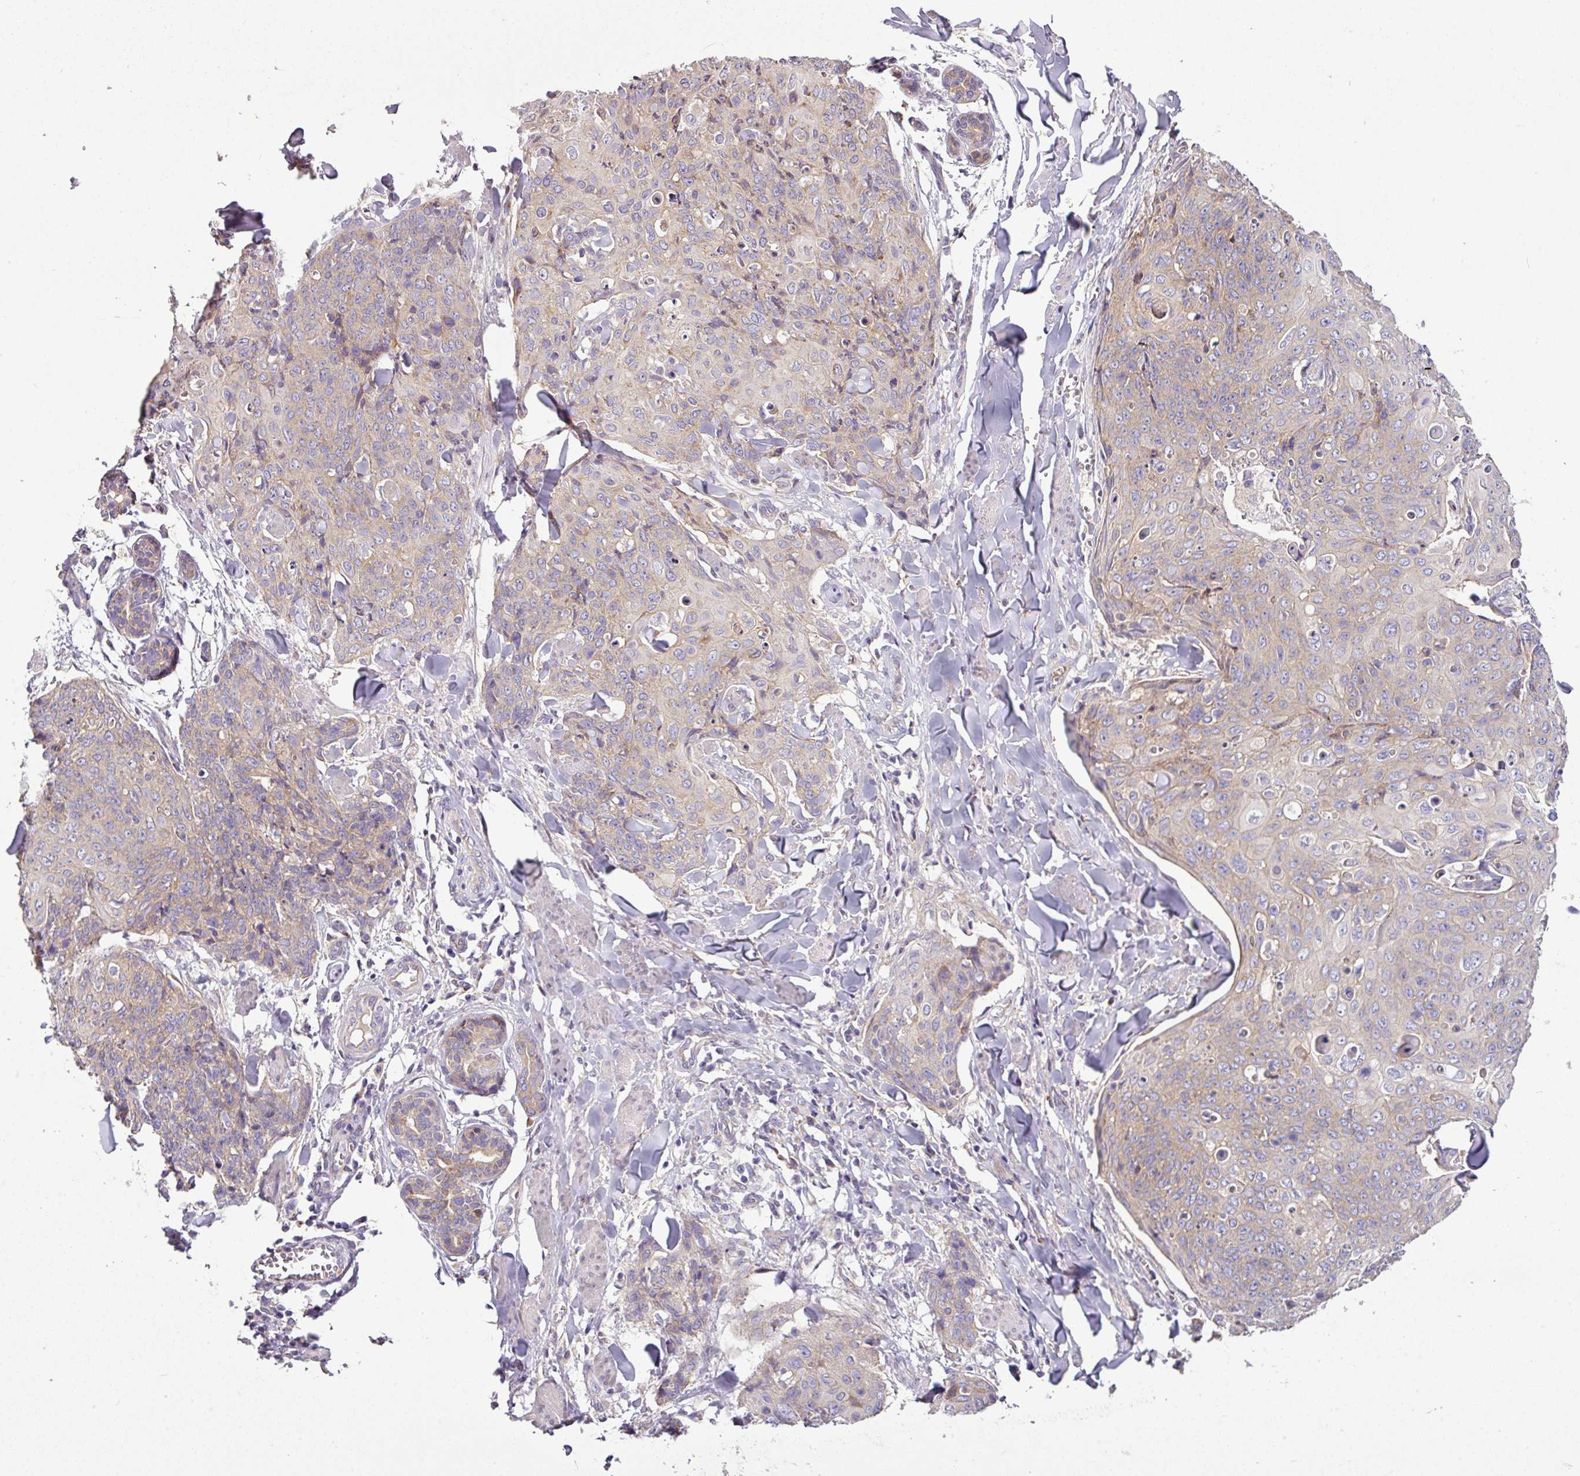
{"staining": {"intensity": "weak", "quantity": "25%-75%", "location": "cytoplasmic/membranous"}, "tissue": "skin cancer", "cell_type": "Tumor cells", "image_type": "cancer", "snomed": [{"axis": "morphology", "description": "Squamous cell carcinoma, NOS"}, {"axis": "topography", "description": "Skin"}, {"axis": "topography", "description": "Vulva"}], "caption": "Weak cytoplasmic/membranous protein positivity is appreciated in approximately 25%-75% of tumor cells in skin cancer. (Stains: DAB (3,3'-diaminobenzidine) in brown, nuclei in blue, Microscopy: brightfield microscopy at high magnification).", "gene": "GAN", "patient": {"sex": "female", "age": 85}}